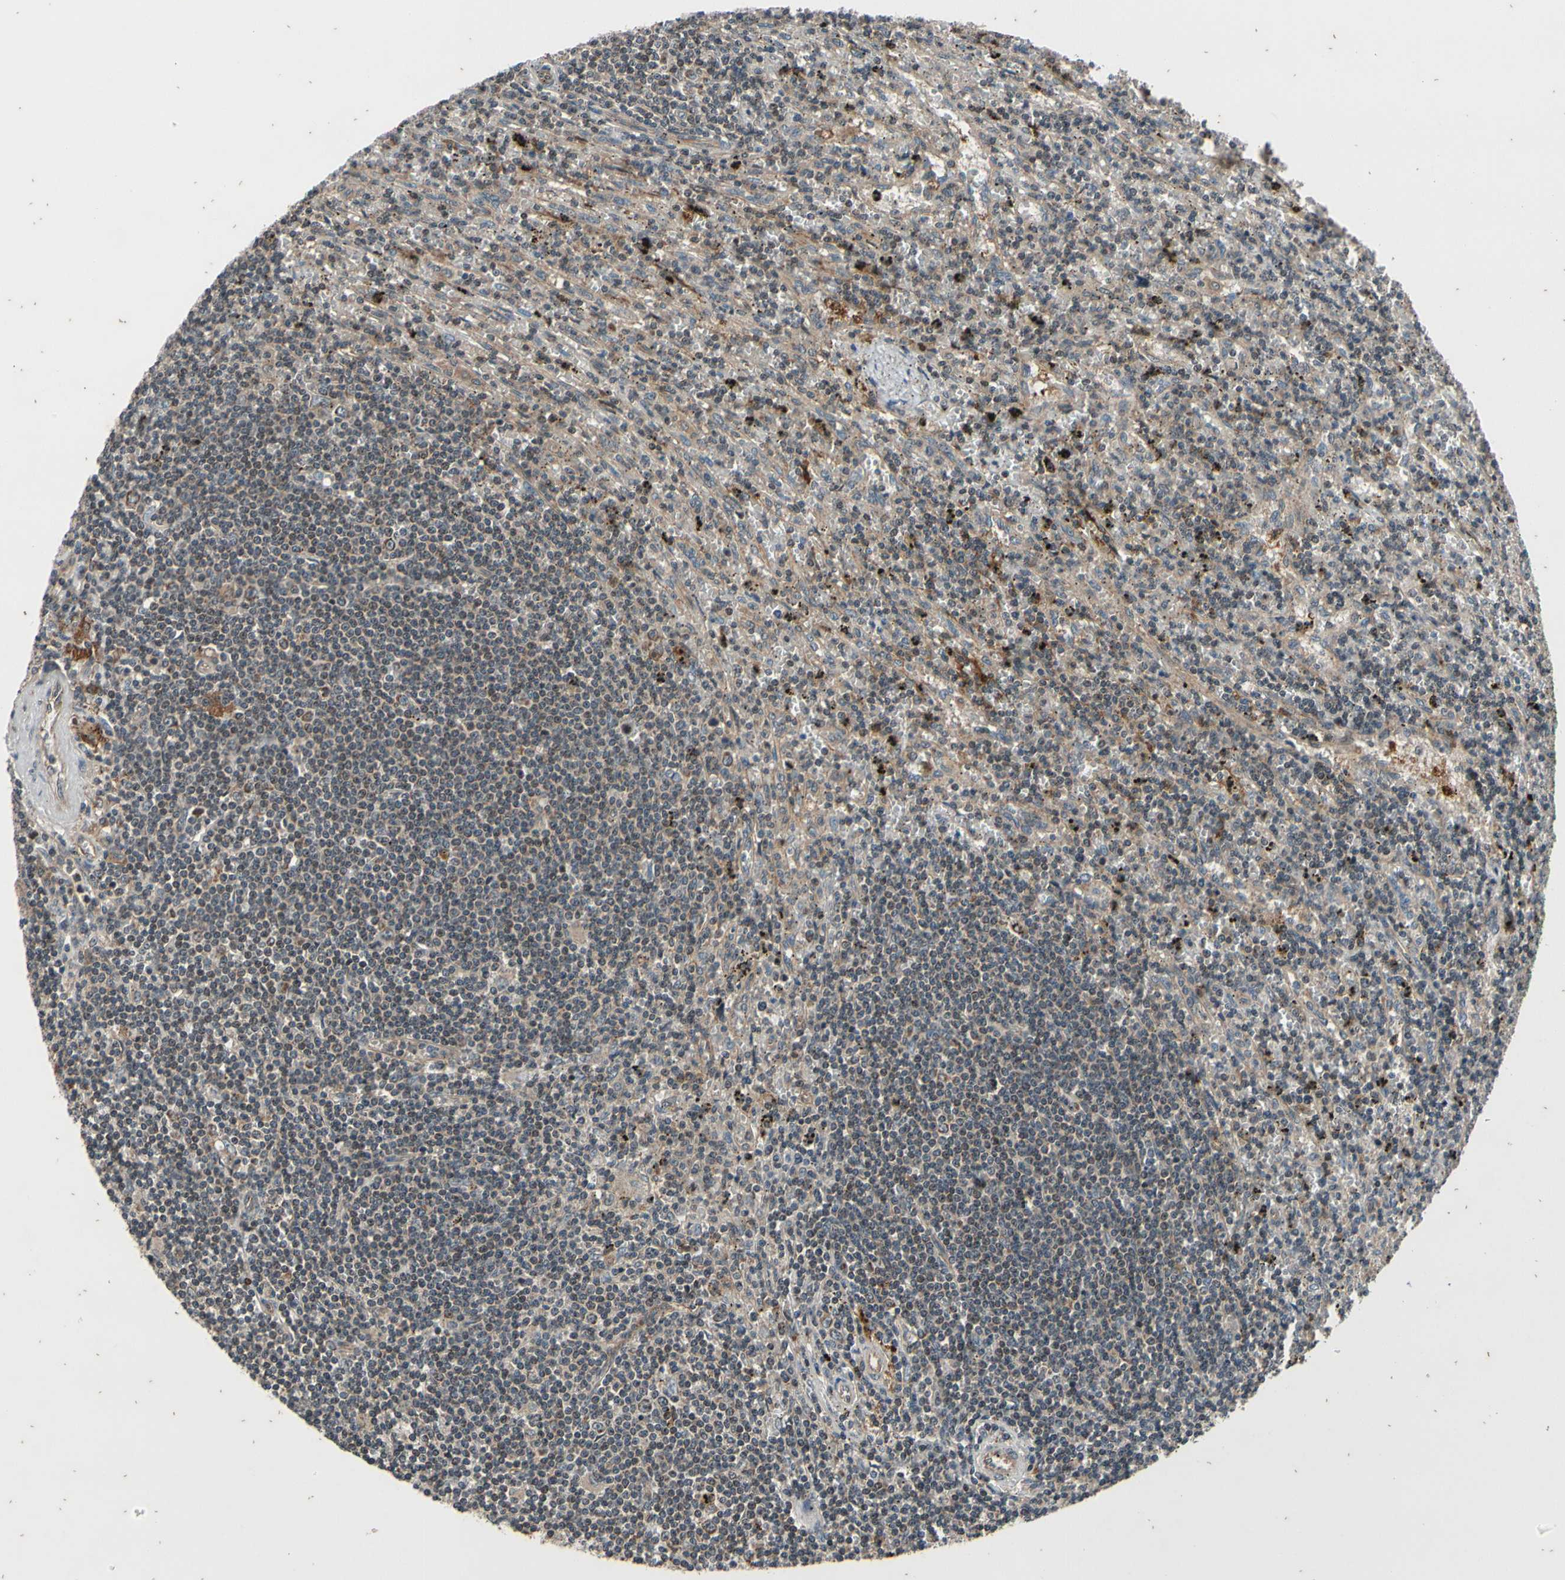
{"staining": {"intensity": "weak", "quantity": "<25%", "location": "cytoplasmic/membranous"}, "tissue": "lymphoma", "cell_type": "Tumor cells", "image_type": "cancer", "snomed": [{"axis": "morphology", "description": "Malignant lymphoma, non-Hodgkin's type, Low grade"}, {"axis": "topography", "description": "Spleen"}], "caption": "The photomicrograph shows no staining of tumor cells in lymphoma. (DAB immunohistochemistry visualized using brightfield microscopy, high magnification).", "gene": "MBTPS2", "patient": {"sex": "male", "age": 76}}